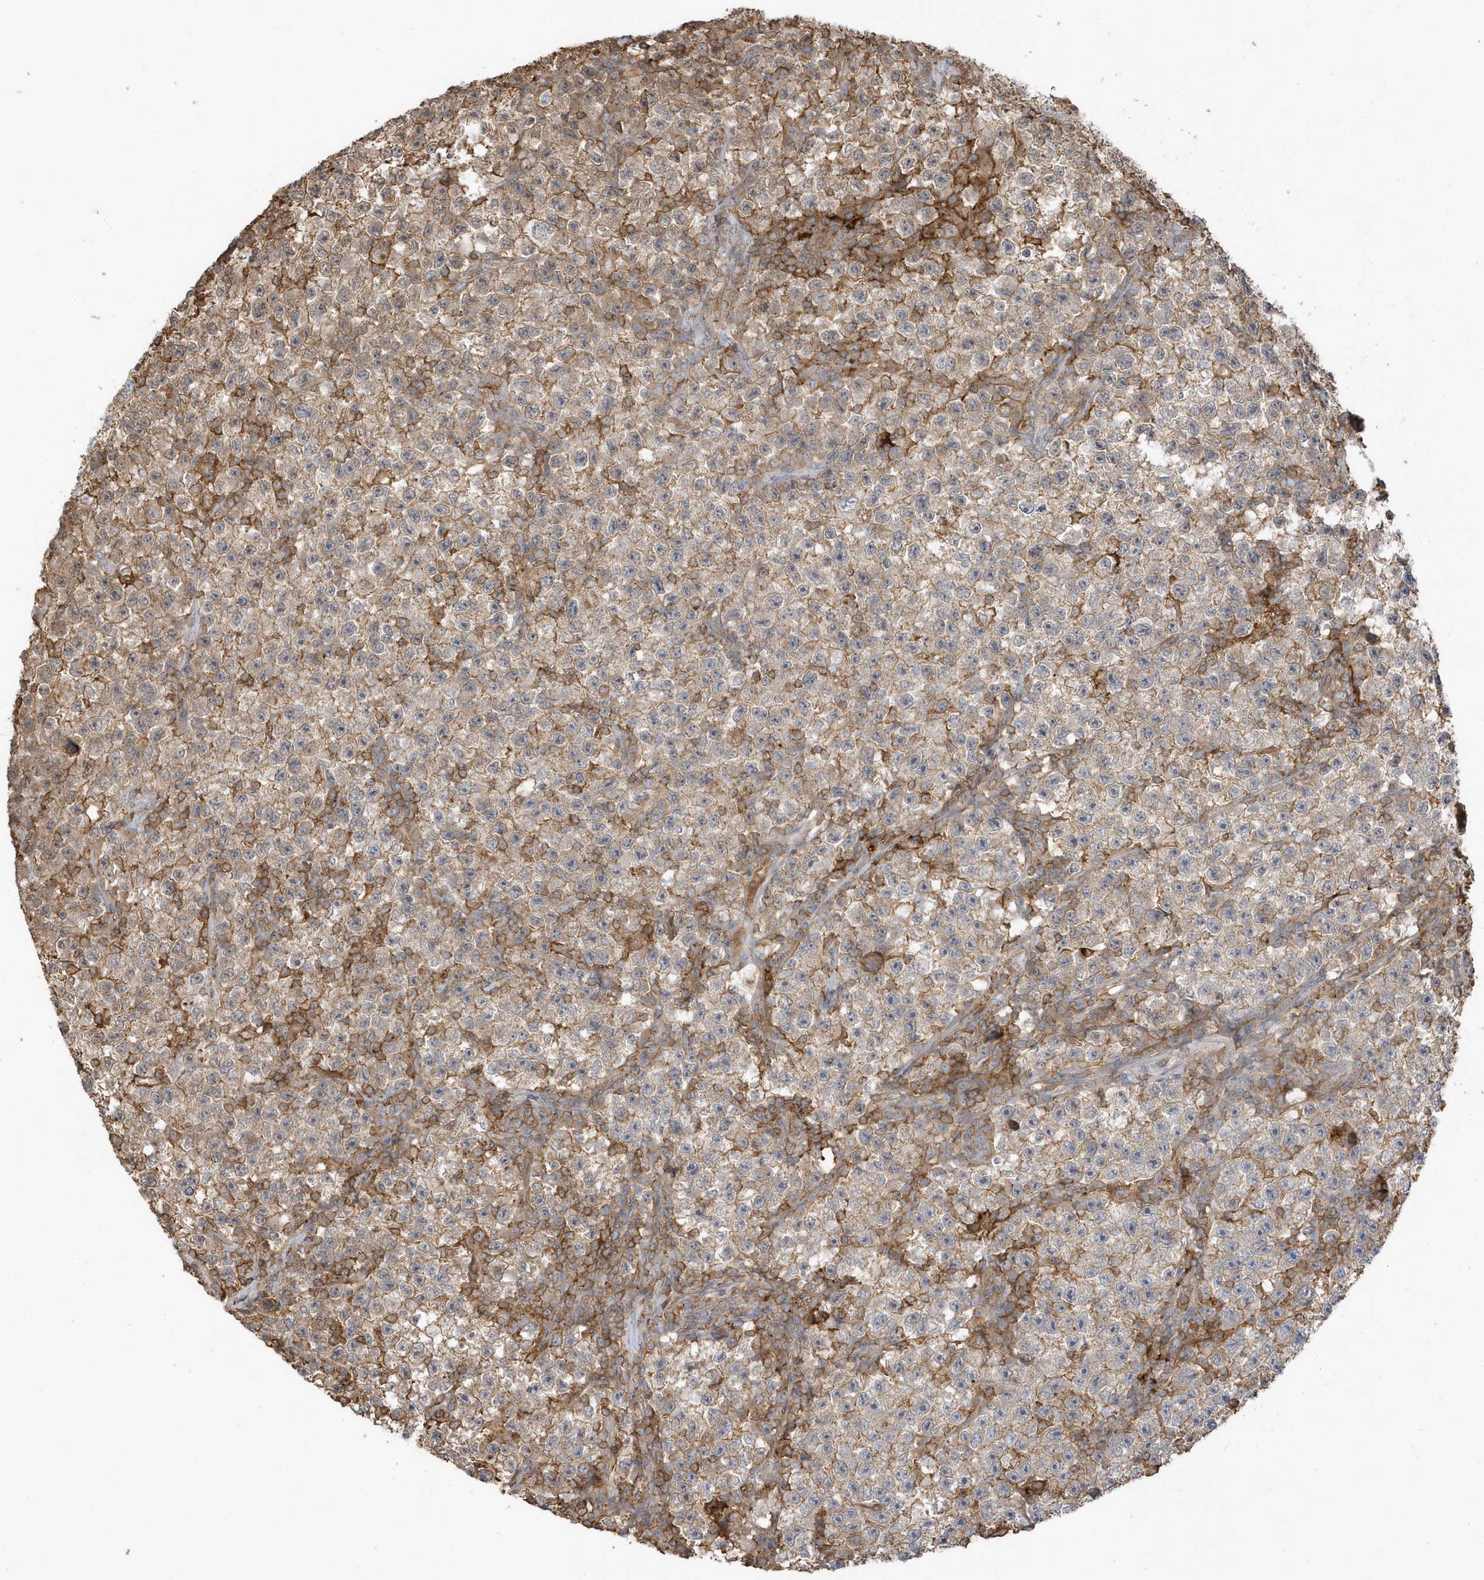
{"staining": {"intensity": "moderate", "quantity": "25%-75%", "location": "cytoplasmic/membranous"}, "tissue": "testis cancer", "cell_type": "Tumor cells", "image_type": "cancer", "snomed": [{"axis": "morphology", "description": "Seminoma, NOS"}, {"axis": "topography", "description": "Testis"}], "caption": "Immunohistochemistry (IHC) of testis cancer demonstrates medium levels of moderate cytoplasmic/membranous staining in about 25%-75% of tumor cells.", "gene": "ZBTB8A", "patient": {"sex": "male", "age": 22}}